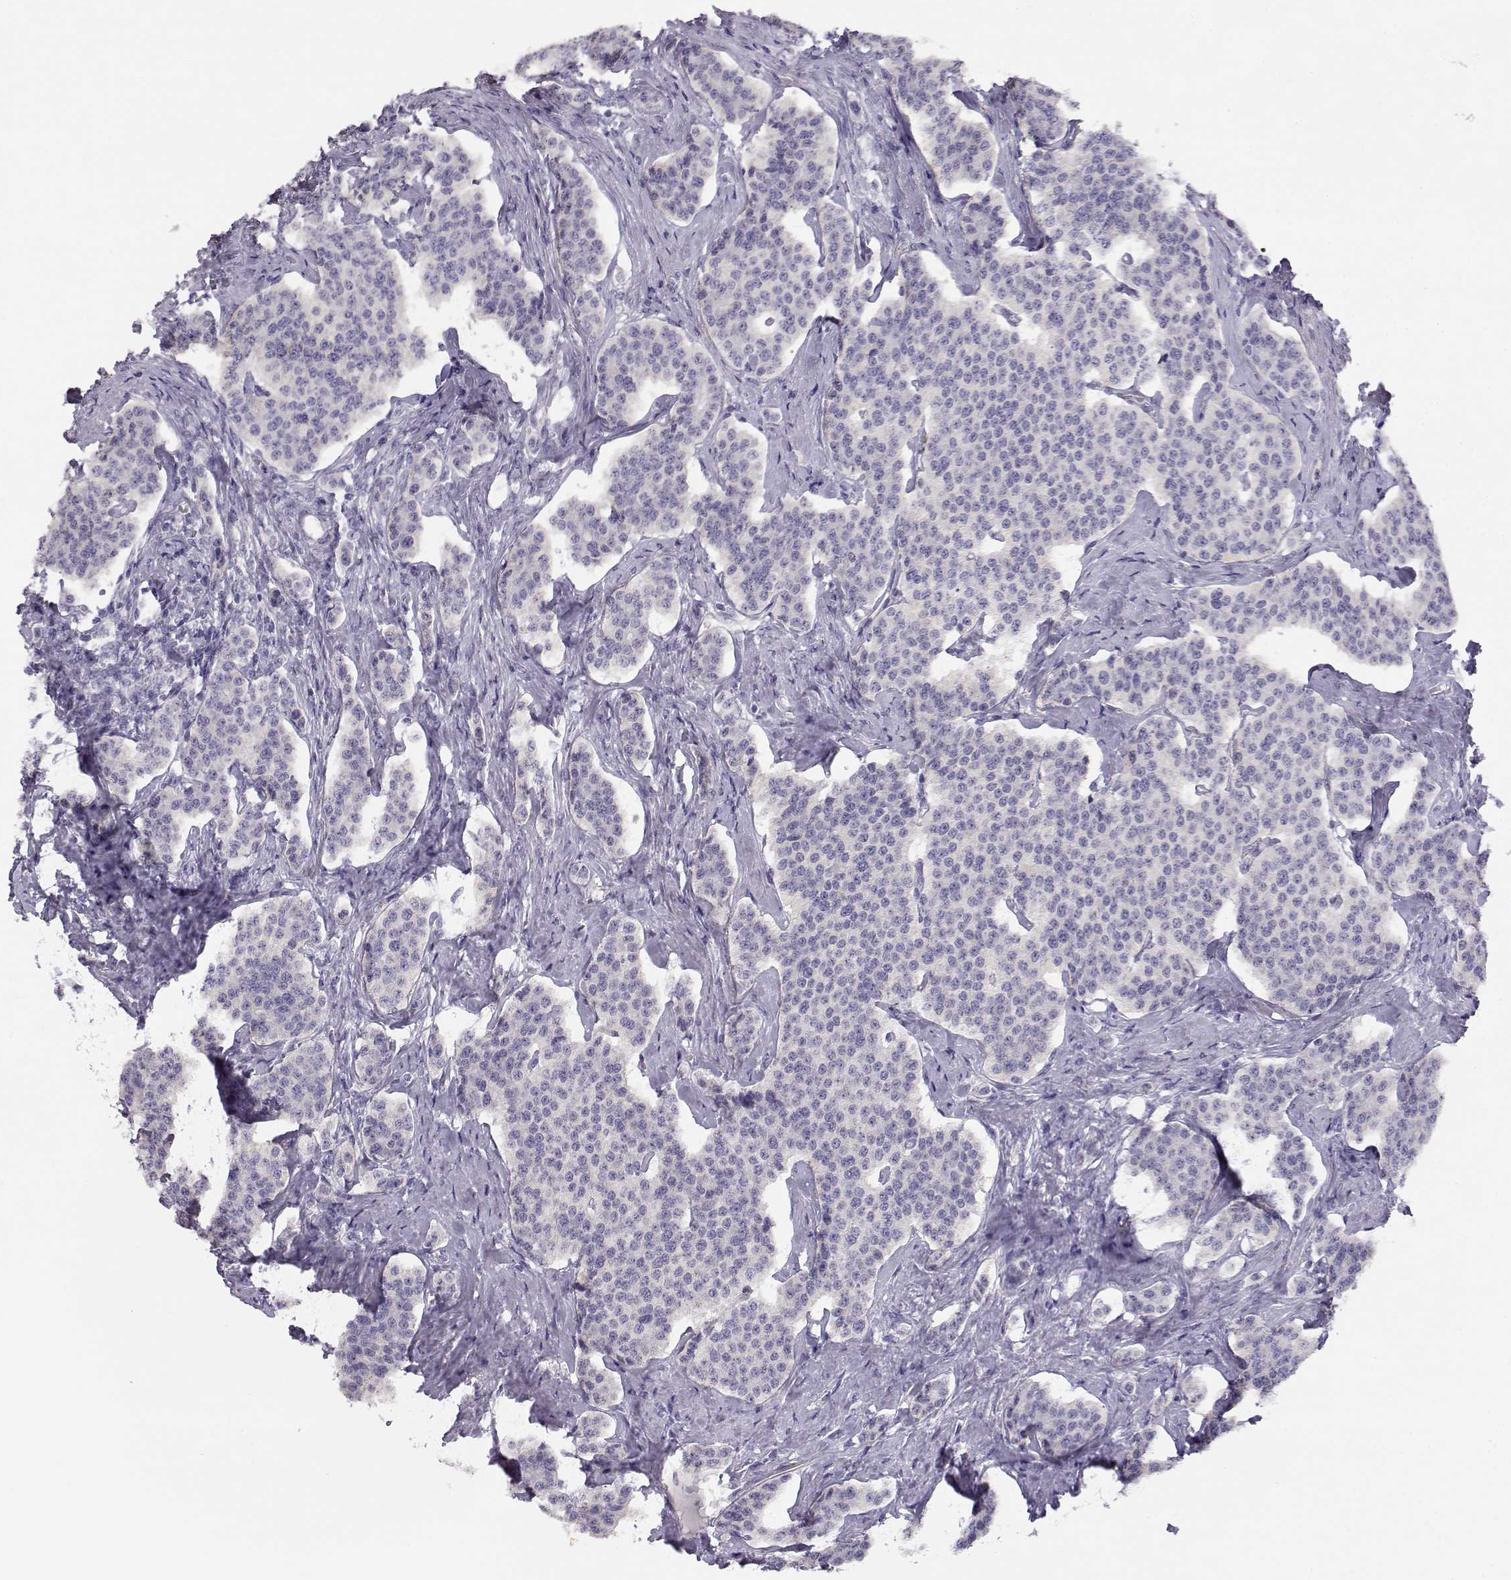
{"staining": {"intensity": "negative", "quantity": "none", "location": "none"}, "tissue": "carcinoid", "cell_type": "Tumor cells", "image_type": "cancer", "snomed": [{"axis": "morphology", "description": "Carcinoid, malignant, NOS"}, {"axis": "topography", "description": "Small intestine"}], "caption": "Immunohistochemistry histopathology image of human carcinoid stained for a protein (brown), which shows no positivity in tumor cells.", "gene": "ENDOU", "patient": {"sex": "female", "age": 58}}